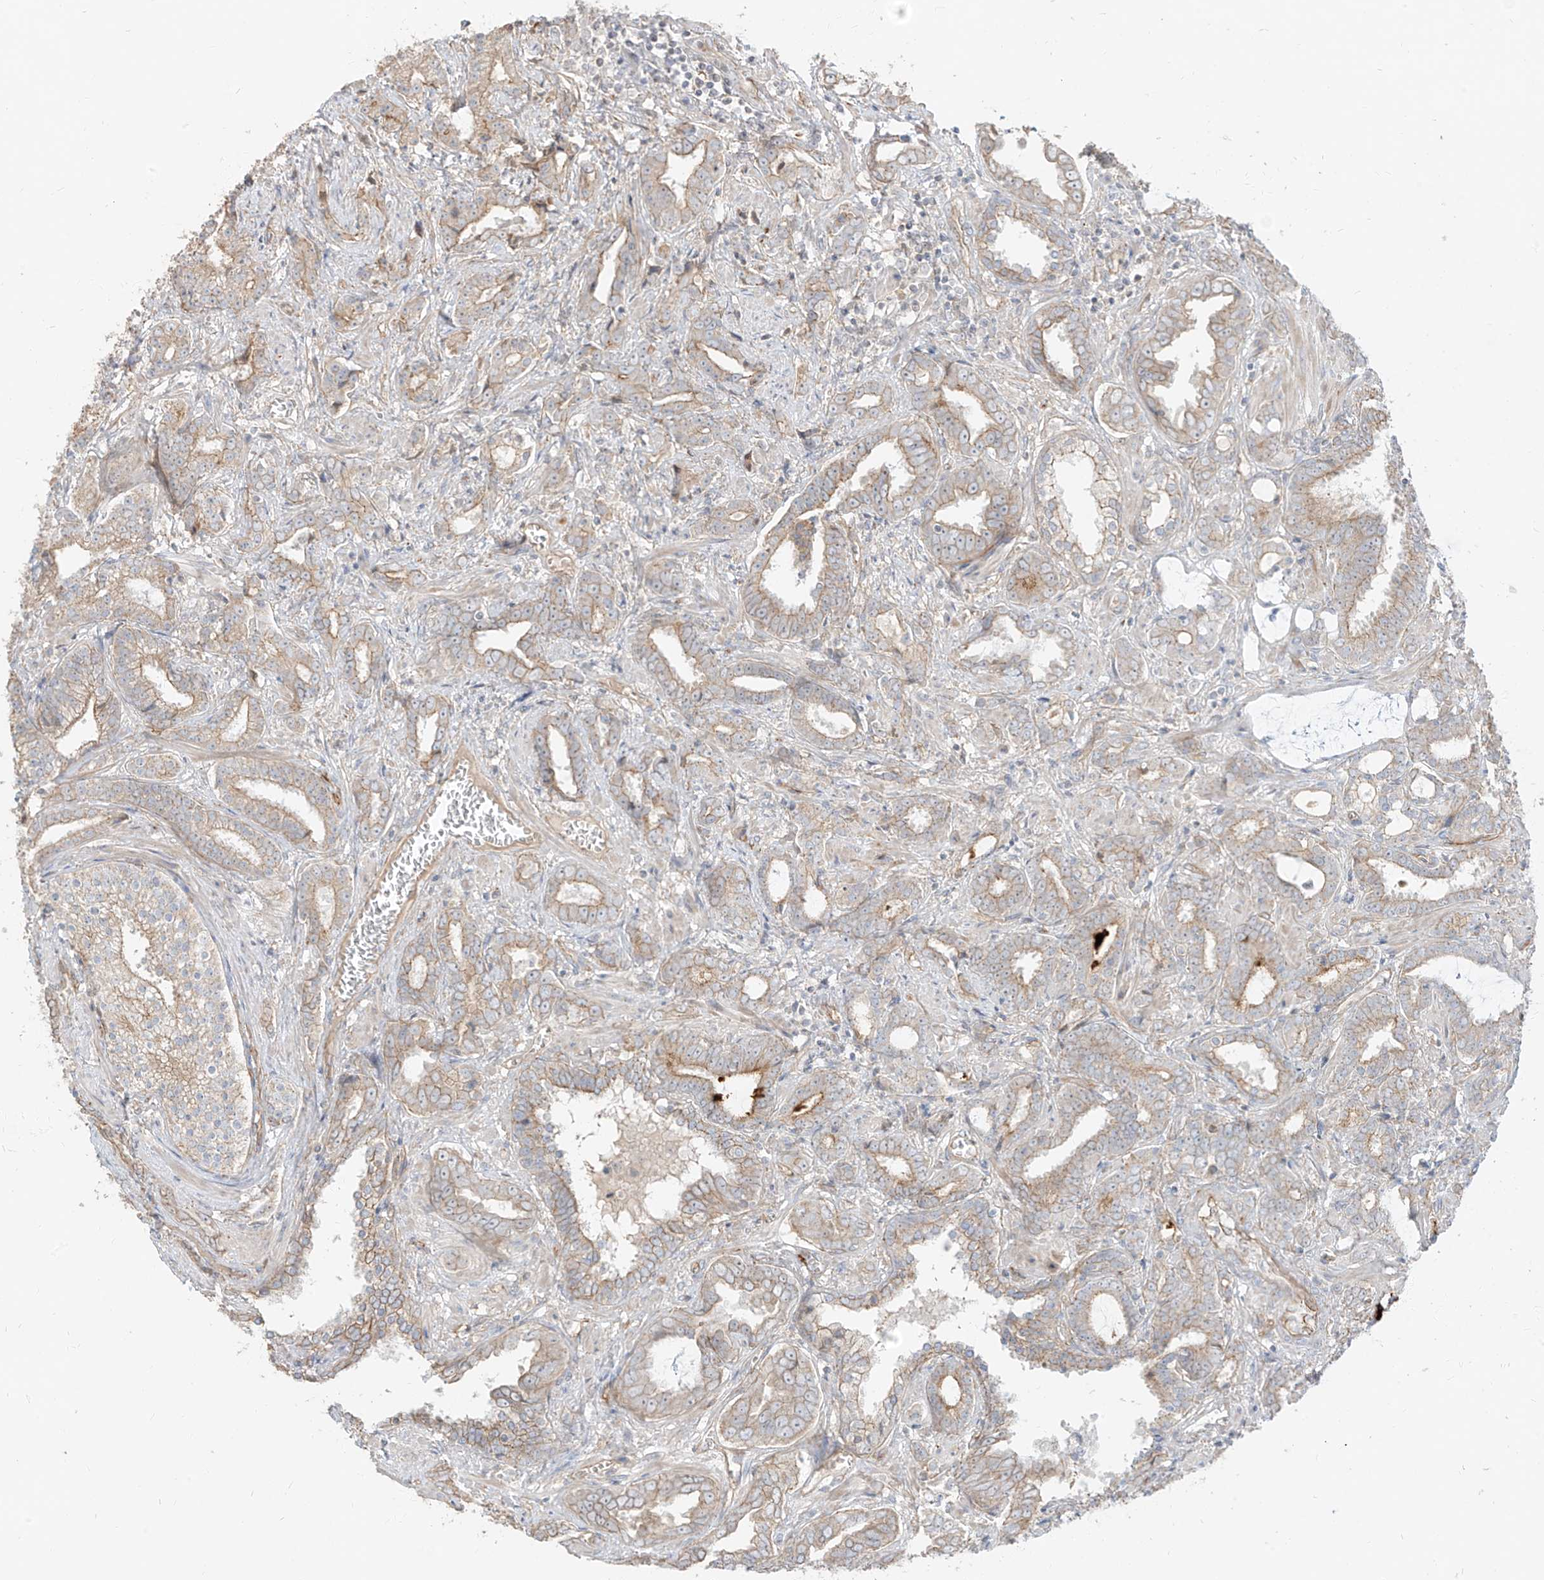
{"staining": {"intensity": "weak", "quantity": "25%-75%", "location": "cytoplasmic/membranous"}, "tissue": "prostate cancer", "cell_type": "Tumor cells", "image_type": "cancer", "snomed": [{"axis": "morphology", "description": "Adenocarcinoma, High grade"}, {"axis": "topography", "description": "Prostate and seminal vesicle, NOS"}], "caption": "Approximately 25%-75% of tumor cells in prostate cancer (adenocarcinoma (high-grade)) display weak cytoplasmic/membranous protein staining as visualized by brown immunohistochemical staining.", "gene": "EPHX4", "patient": {"sex": "male", "age": 67}}